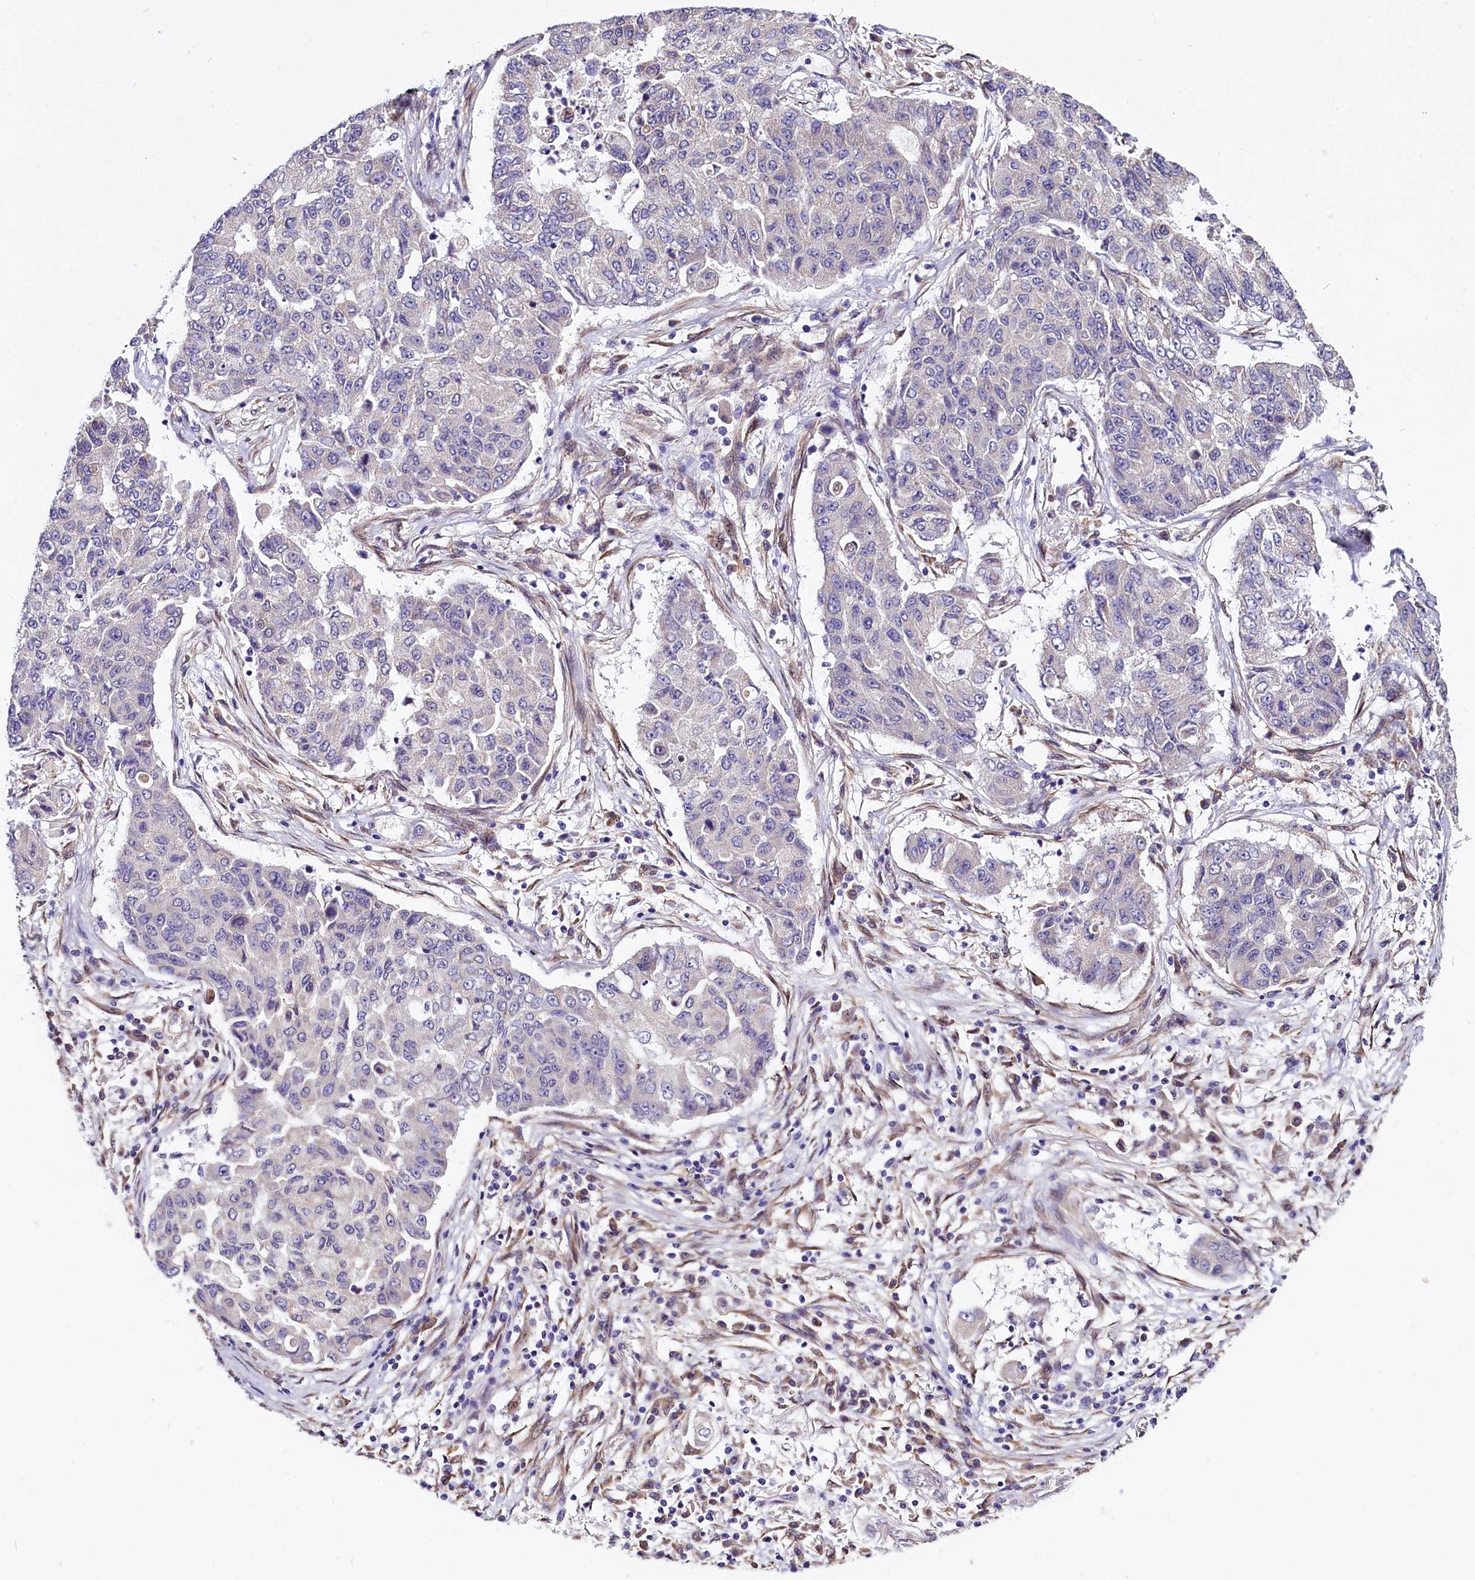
{"staining": {"intensity": "negative", "quantity": "none", "location": "none"}, "tissue": "lung cancer", "cell_type": "Tumor cells", "image_type": "cancer", "snomed": [{"axis": "morphology", "description": "Squamous cell carcinoma, NOS"}, {"axis": "topography", "description": "Lung"}], "caption": "Immunohistochemistry image of neoplastic tissue: human squamous cell carcinoma (lung) stained with DAB (3,3'-diaminobenzidine) demonstrates no significant protein positivity in tumor cells. (DAB immunohistochemistry (IHC) with hematoxylin counter stain).", "gene": "UACA", "patient": {"sex": "male", "age": 74}}